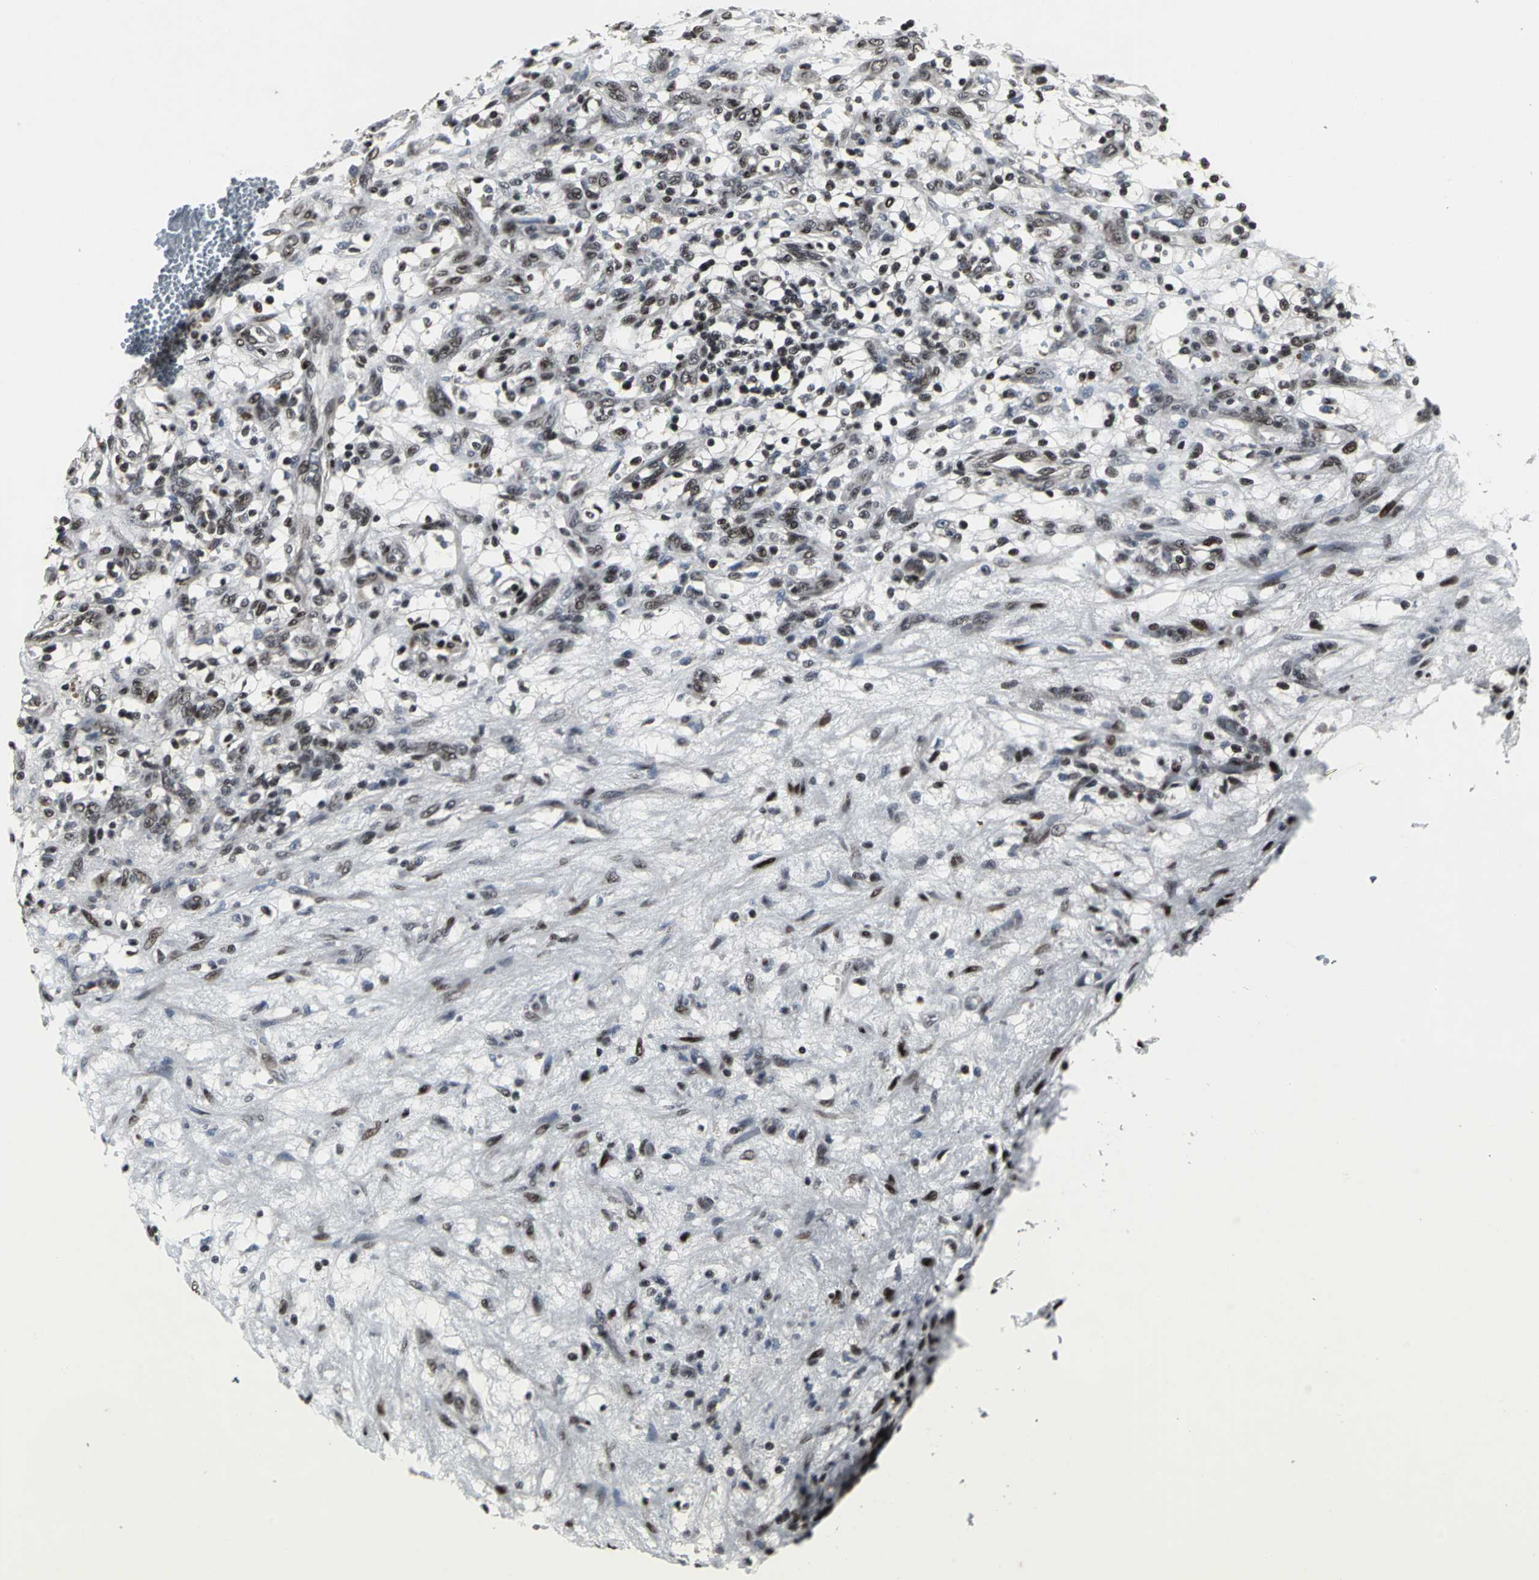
{"staining": {"intensity": "moderate", "quantity": "25%-75%", "location": "nuclear"}, "tissue": "renal cancer", "cell_type": "Tumor cells", "image_type": "cancer", "snomed": [{"axis": "morphology", "description": "Adenocarcinoma, NOS"}, {"axis": "topography", "description": "Kidney"}], "caption": "Immunohistochemical staining of human adenocarcinoma (renal) exhibits medium levels of moderate nuclear protein positivity in about 25%-75% of tumor cells.", "gene": "SRF", "patient": {"sex": "female", "age": 57}}